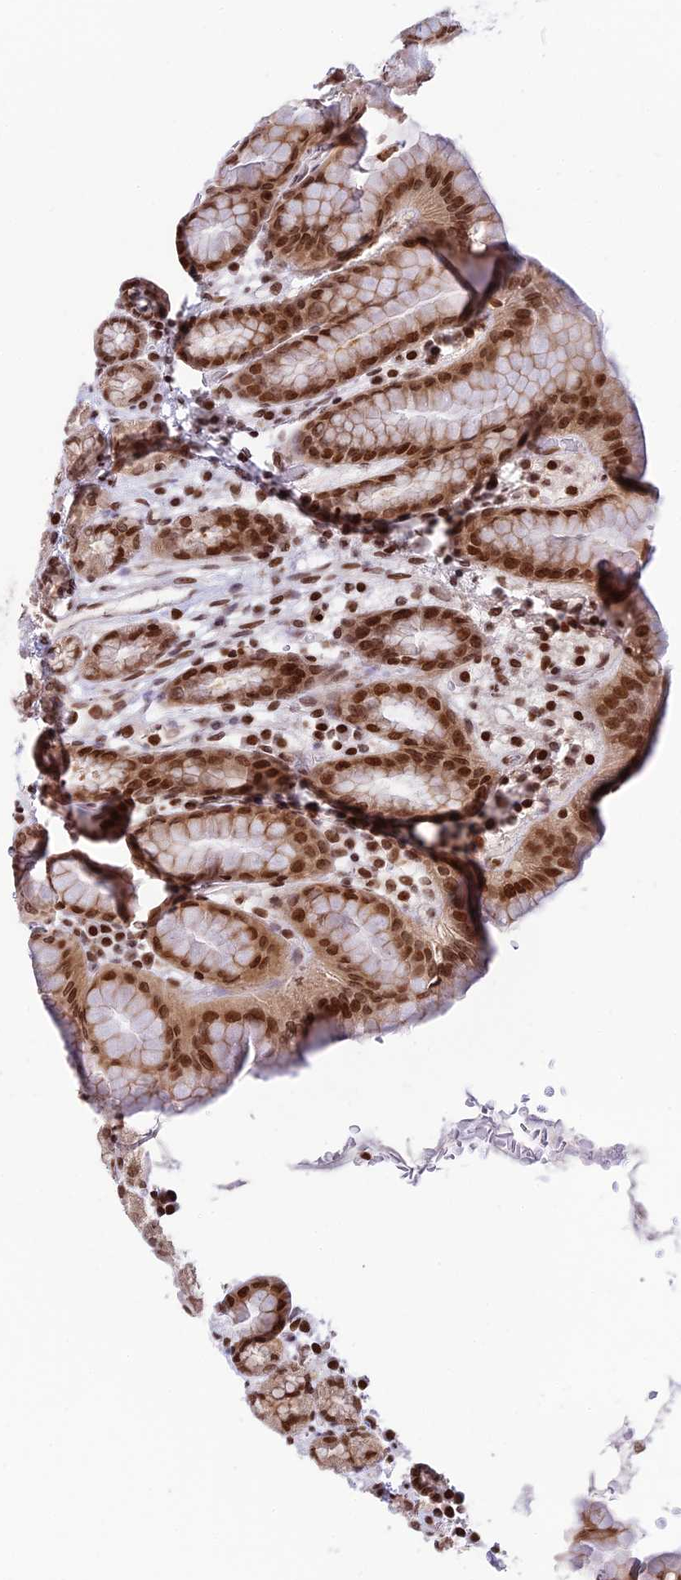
{"staining": {"intensity": "strong", "quantity": ">75%", "location": "nuclear"}, "tissue": "stomach", "cell_type": "Glandular cells", "image_type": "normal", "snomed": [{"axis": "morphology", "description": "Normal tissue, NOS"}, {"axis": "topography", "description": "Stomach, upper"}, {"axis": "topography", "description": "Stomach, lower"}, {"axis": "topography", "description": "Small intestine"}], "caption": "Immunohistochemistry (IHC) (DAB (3,3'-diaminobenzidine)) staining of benign stomach displays strong nuclear protein staining in about >75% of glandular cells. The staining is performed using DAB brown chromogen to label protein expression. The nuclei are counter-stained blue using hematoxylin.", "gene": "TET2", "patient": {"sex": "male", "age": 68}}